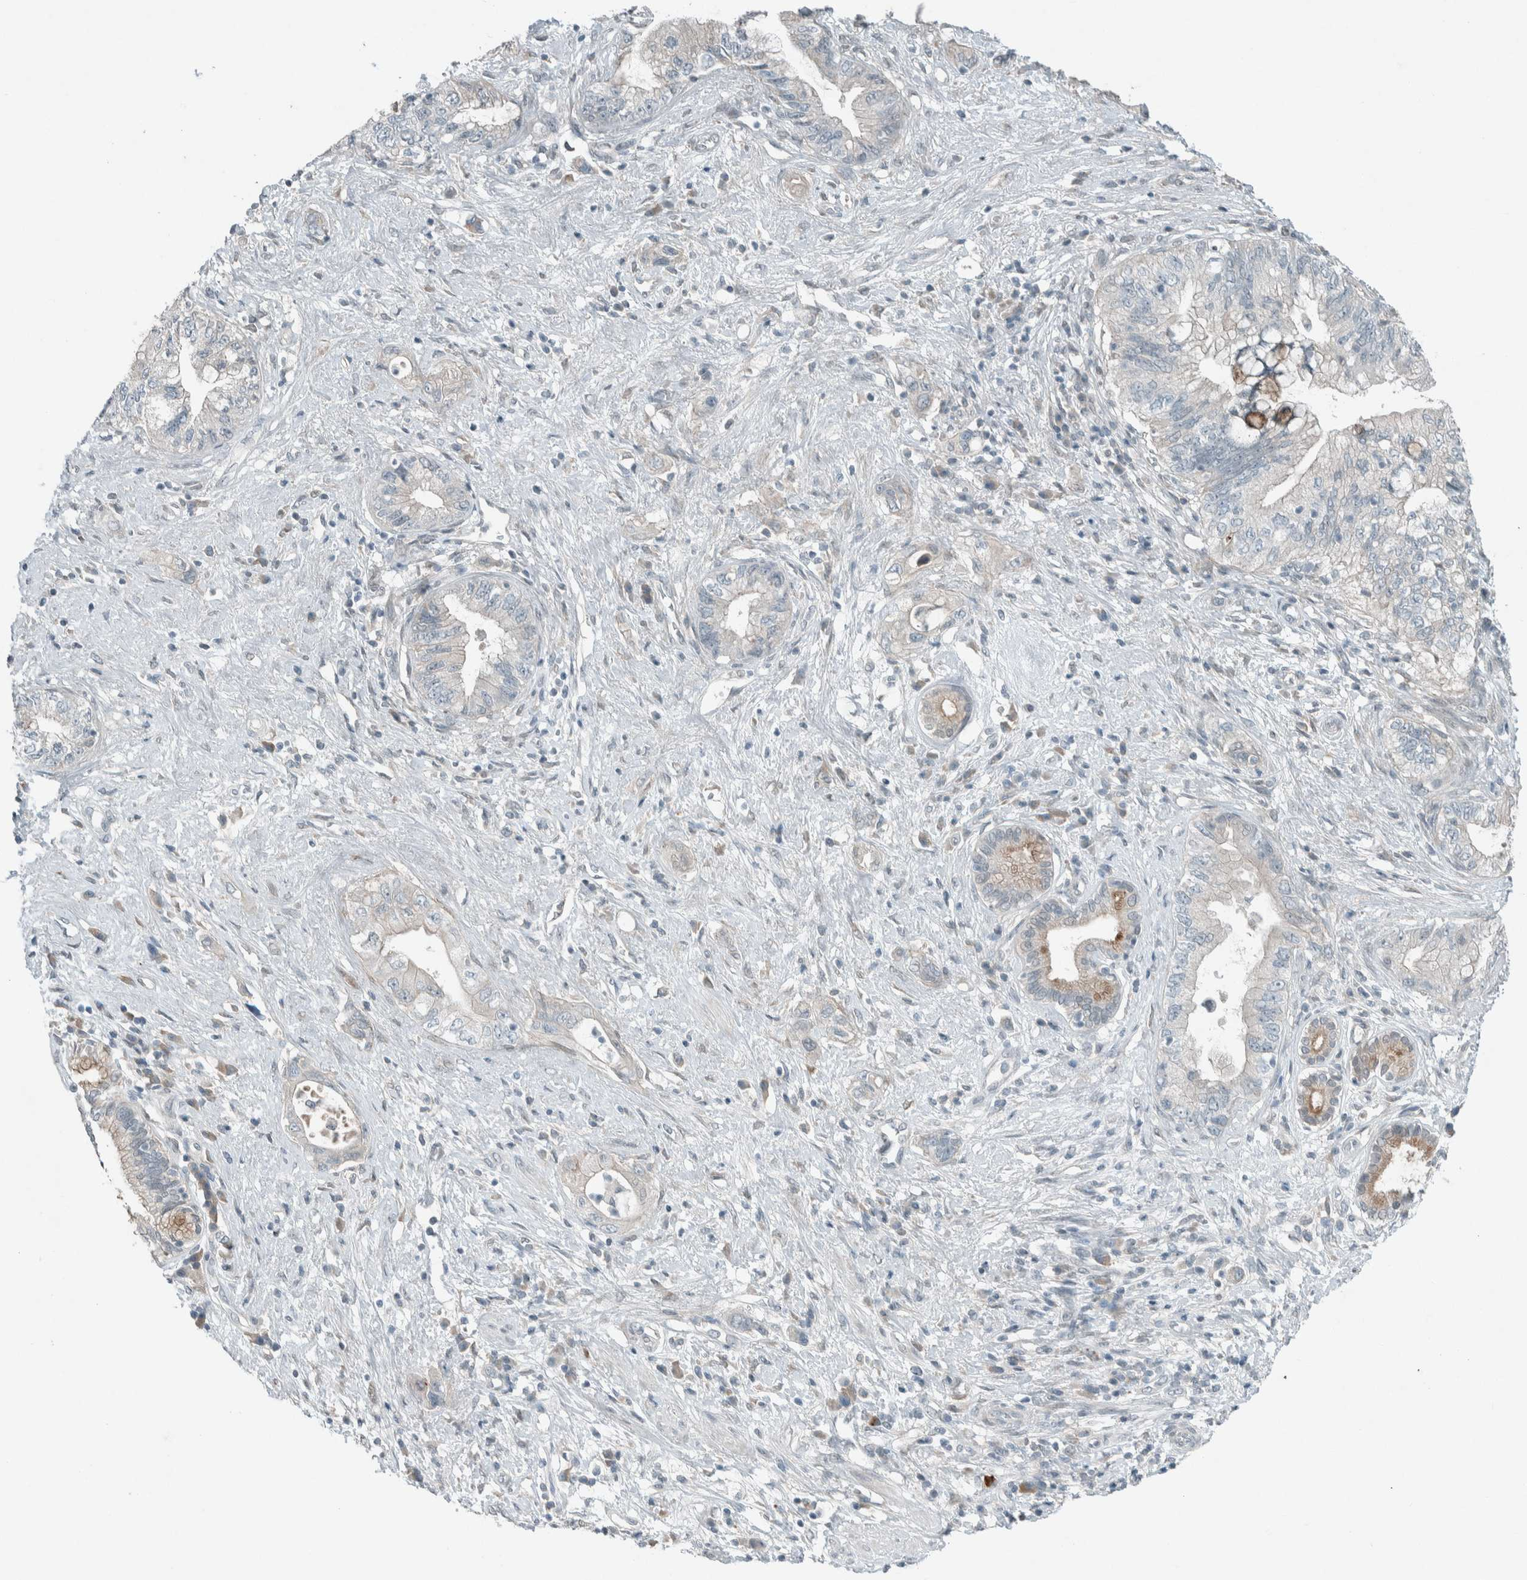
{"staining": {"intensity": "weak", "quantity": "<25%", "location": "cytoplasmic/membranous"}, "tissue": "pancreatic cancer", "cell_type": "Tumor cells", "image_type": "cancer", "snomed": [{"axis": "morphology", "description": "Adenocarcinoma, NOS"}, {"axis": "topography", "description": "Pancreas"}], "caption": "High power microscopy histopathology image of an IHC histopathology image of adenocarcinoma (pancreatic), revealing no significant expression in tumor cells. The staining is performed using DAB (3,3'-diaminobenzidine) brown chromogen with nuclei counter-stained in using hematoxylin.", "gene": "CERCAM", "patient": {"sex": "female", "age": 73}}